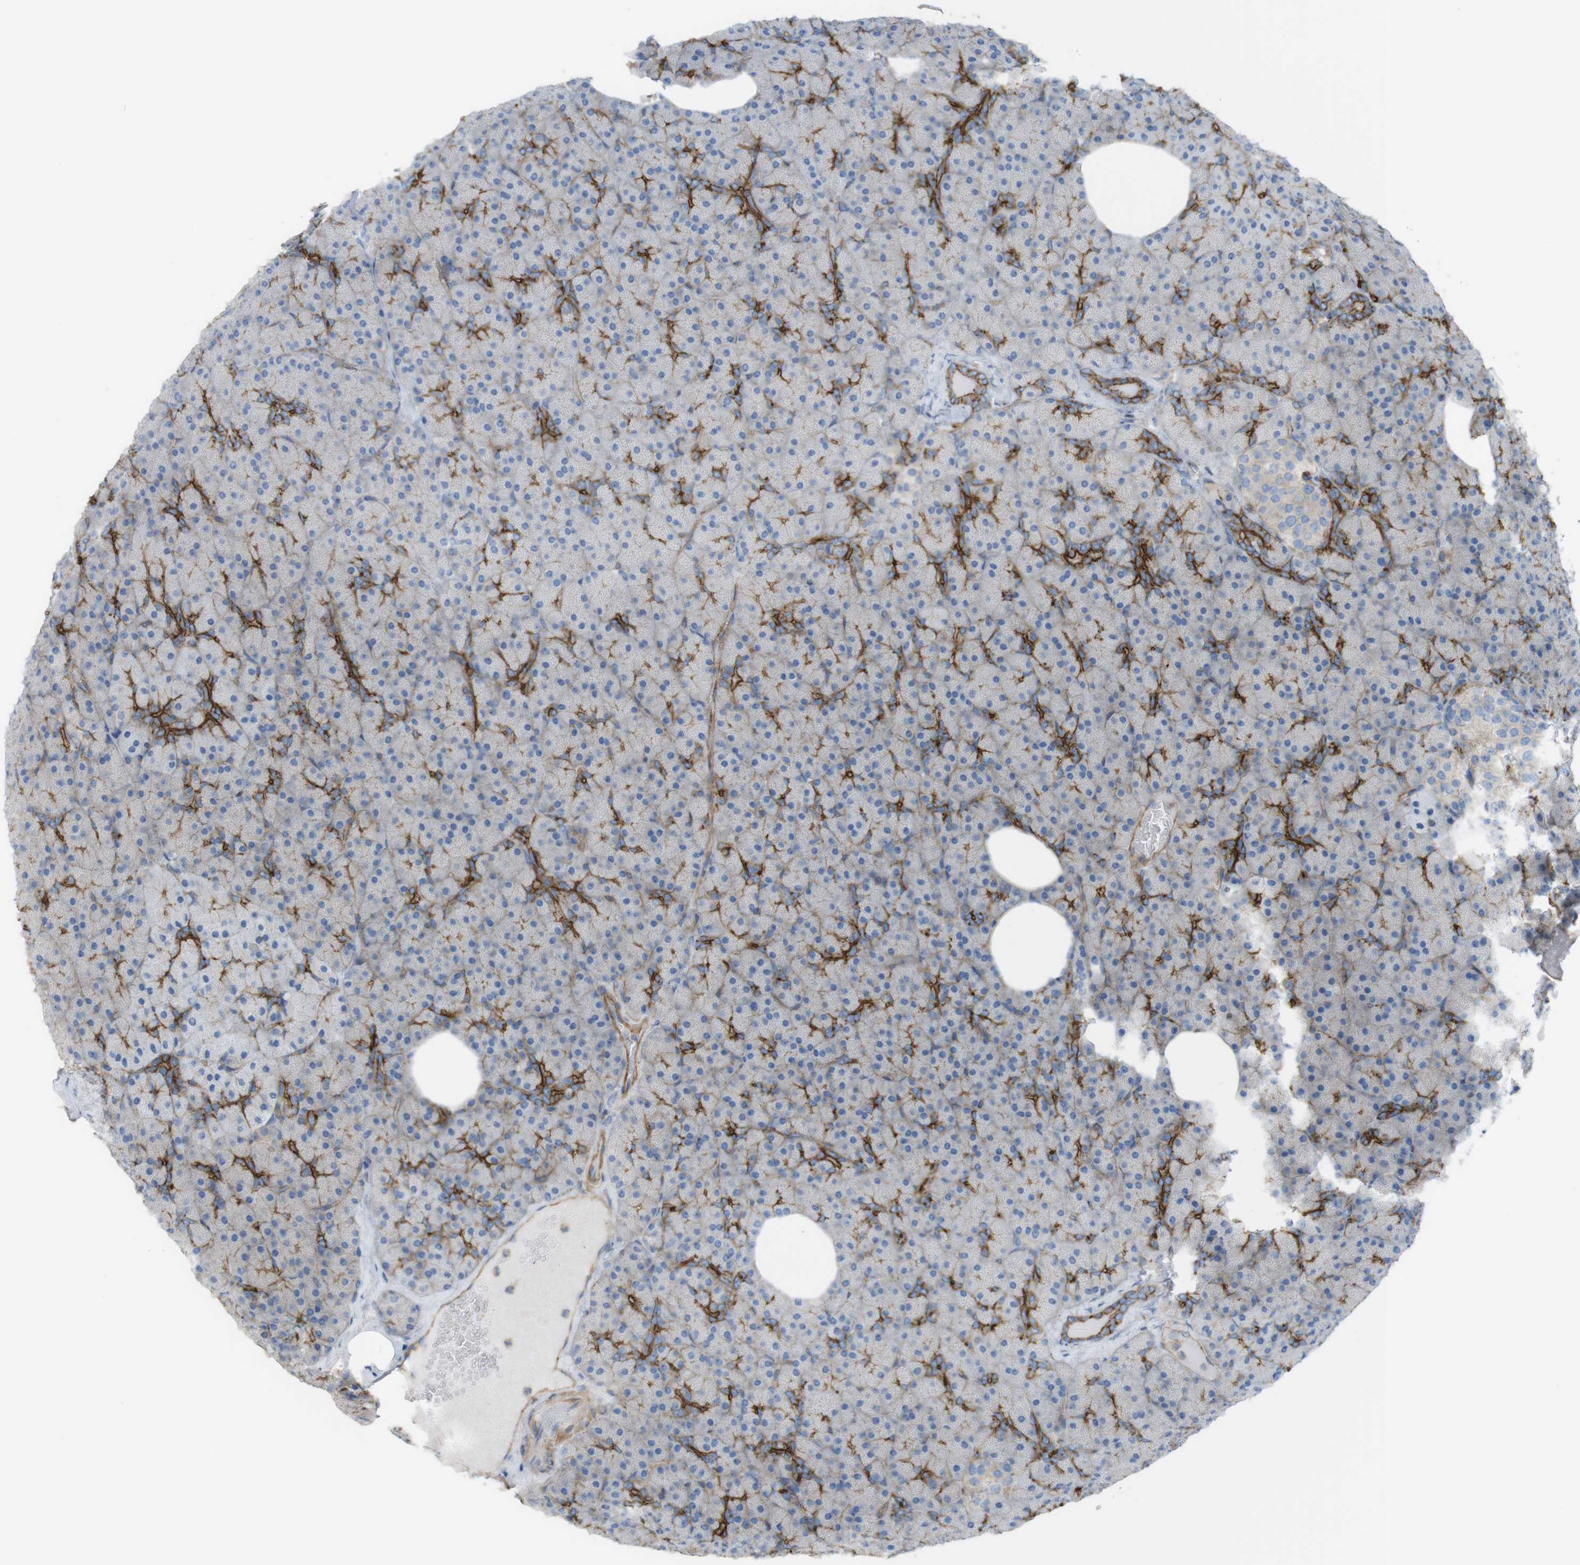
{"staining": {"intensity": "strong", "quantity": "25%-75%", "location": "cytoplasmic/membranous"}, "tissue": "pancreas", "cell_type": "Exocrine glandular cells", "image_type": "normal", "snomed": [{"axis": "morphology", "description": "Normal tissue, NOS"}, {"axis": "topography", "description": "Pancreas"}], "caption": "Exocrine glandular cells show strong cytoplasmic/membranous staining in approximately 25%-75% of cells in normal pancreas.", "gene": "PREX2", "patient": {"sex": "female", "age": 35}}